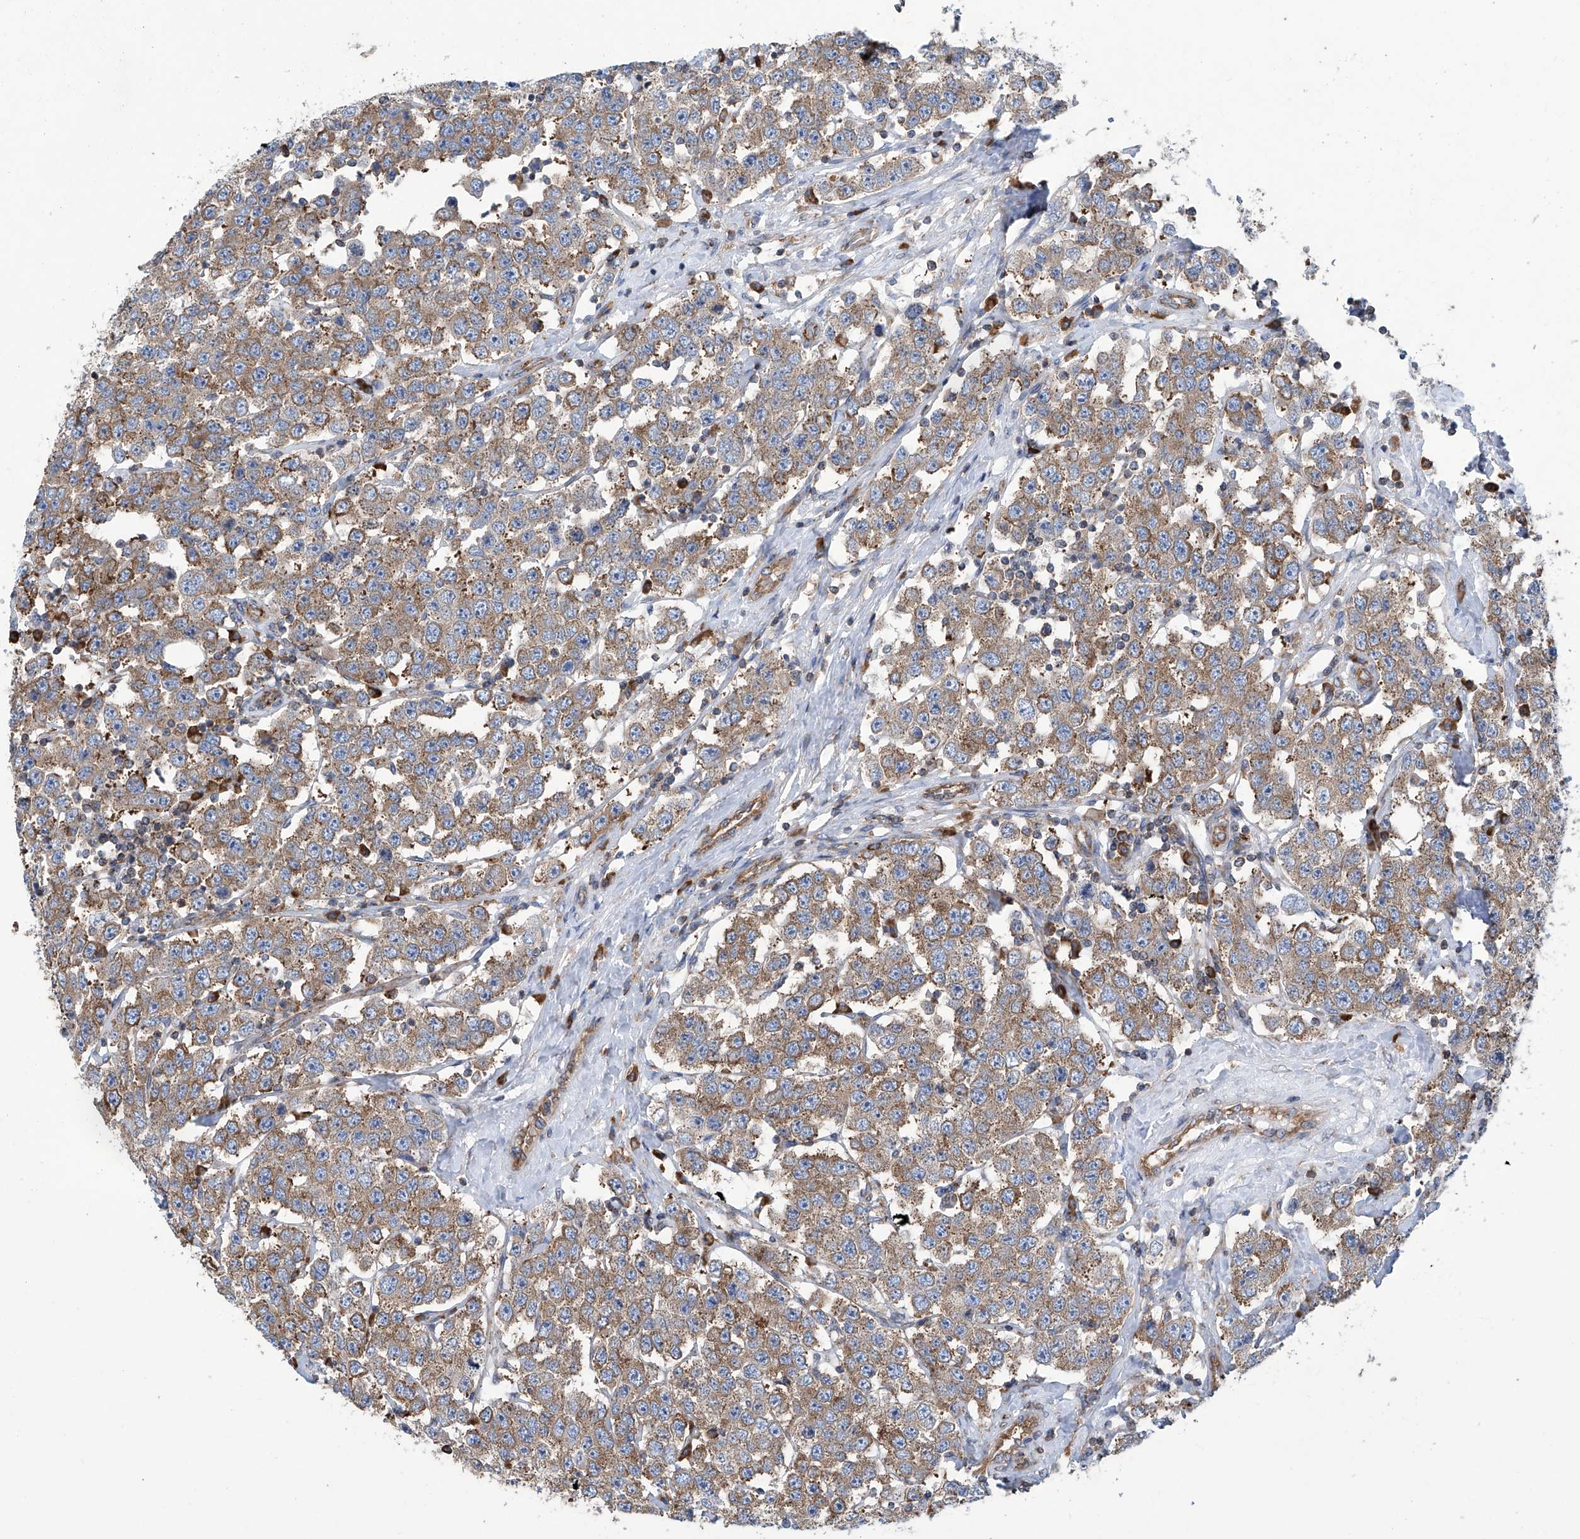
{"staining": {"intensity": "moderate", "quantity": ">75%", "location": "cytoplasmic/membranous"}, "tissue": "testis cancer", "cell_type": "Tumor cells", "image_type": "cancer", "snomed": [{"axis": "morphology", "description": "Seminoma, NOS"}, {"axis": "topography", "description": "Testis"}], "caption": "About >75% of tumor cells in human testis seminoma exhibit moderate cytoplasmic/membranous protein positivity as visualized by brown immunohistochemical staining.", "gene": "SENP2", "patient": {"sex": "male", "age": 28}}